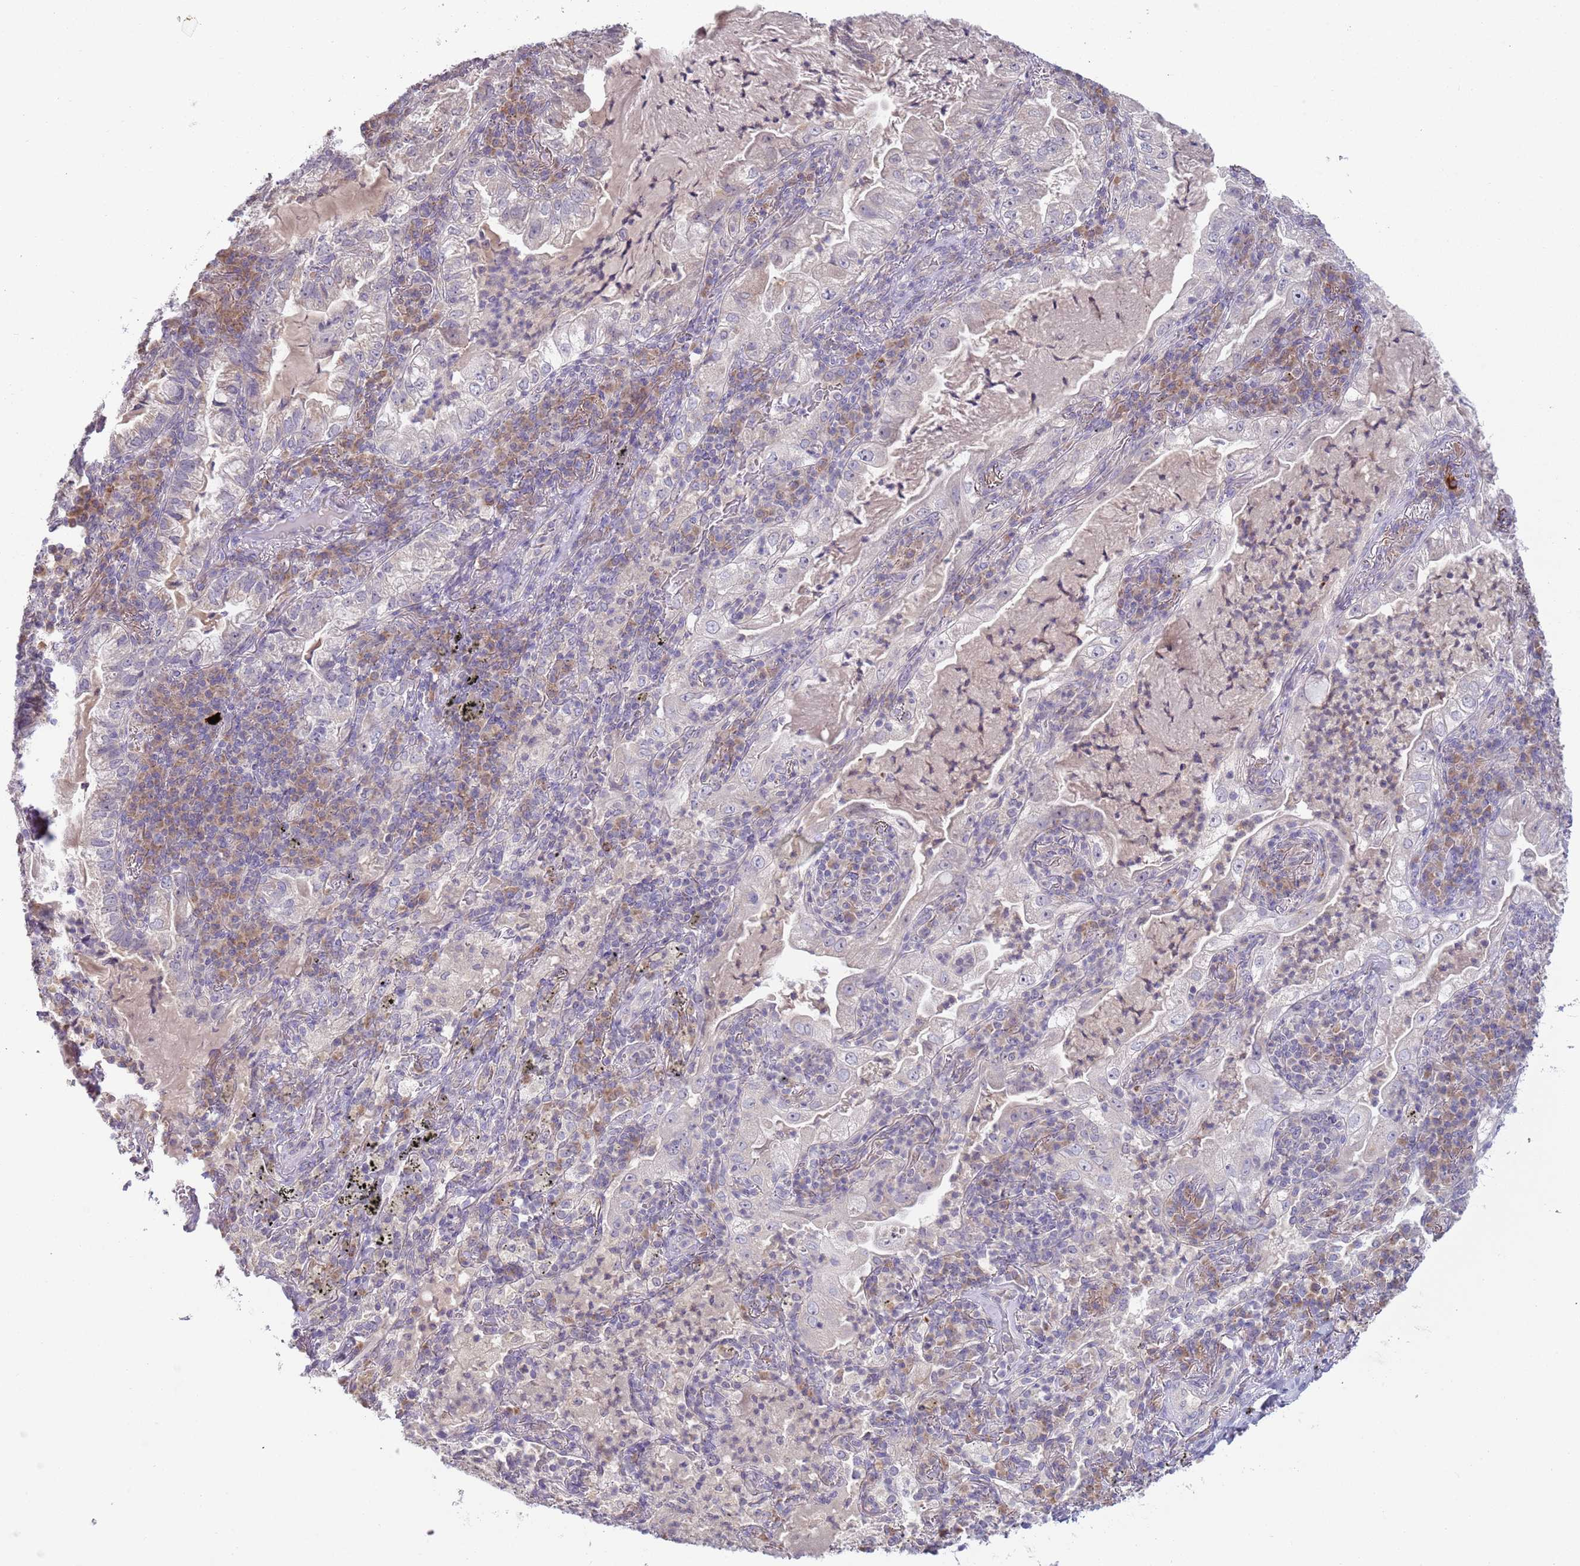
{"staining": {"intensity": "negative", "quantity": "none", "location": "none"}, "tissue": "lung cancer", "cell_type": "Tumor cells", "image_type": "cancer", "snomed": [{"axis": "morphology", "description": "Adenocarcinoma, NOS"}, {"axis": "topography", "description": "Lung"}], "caption": "This photomicrograph is of lung cancer (adenocarcinoma) stained with IHC to label a protein in brown with the nuclei are counter-stained blue. There is no staining in tumor cells. (DAB IHC visualized using brightfield microscopy, high magnification).", "gene": "SKOR2", "patient": {"sex": "female", "age": 73}}